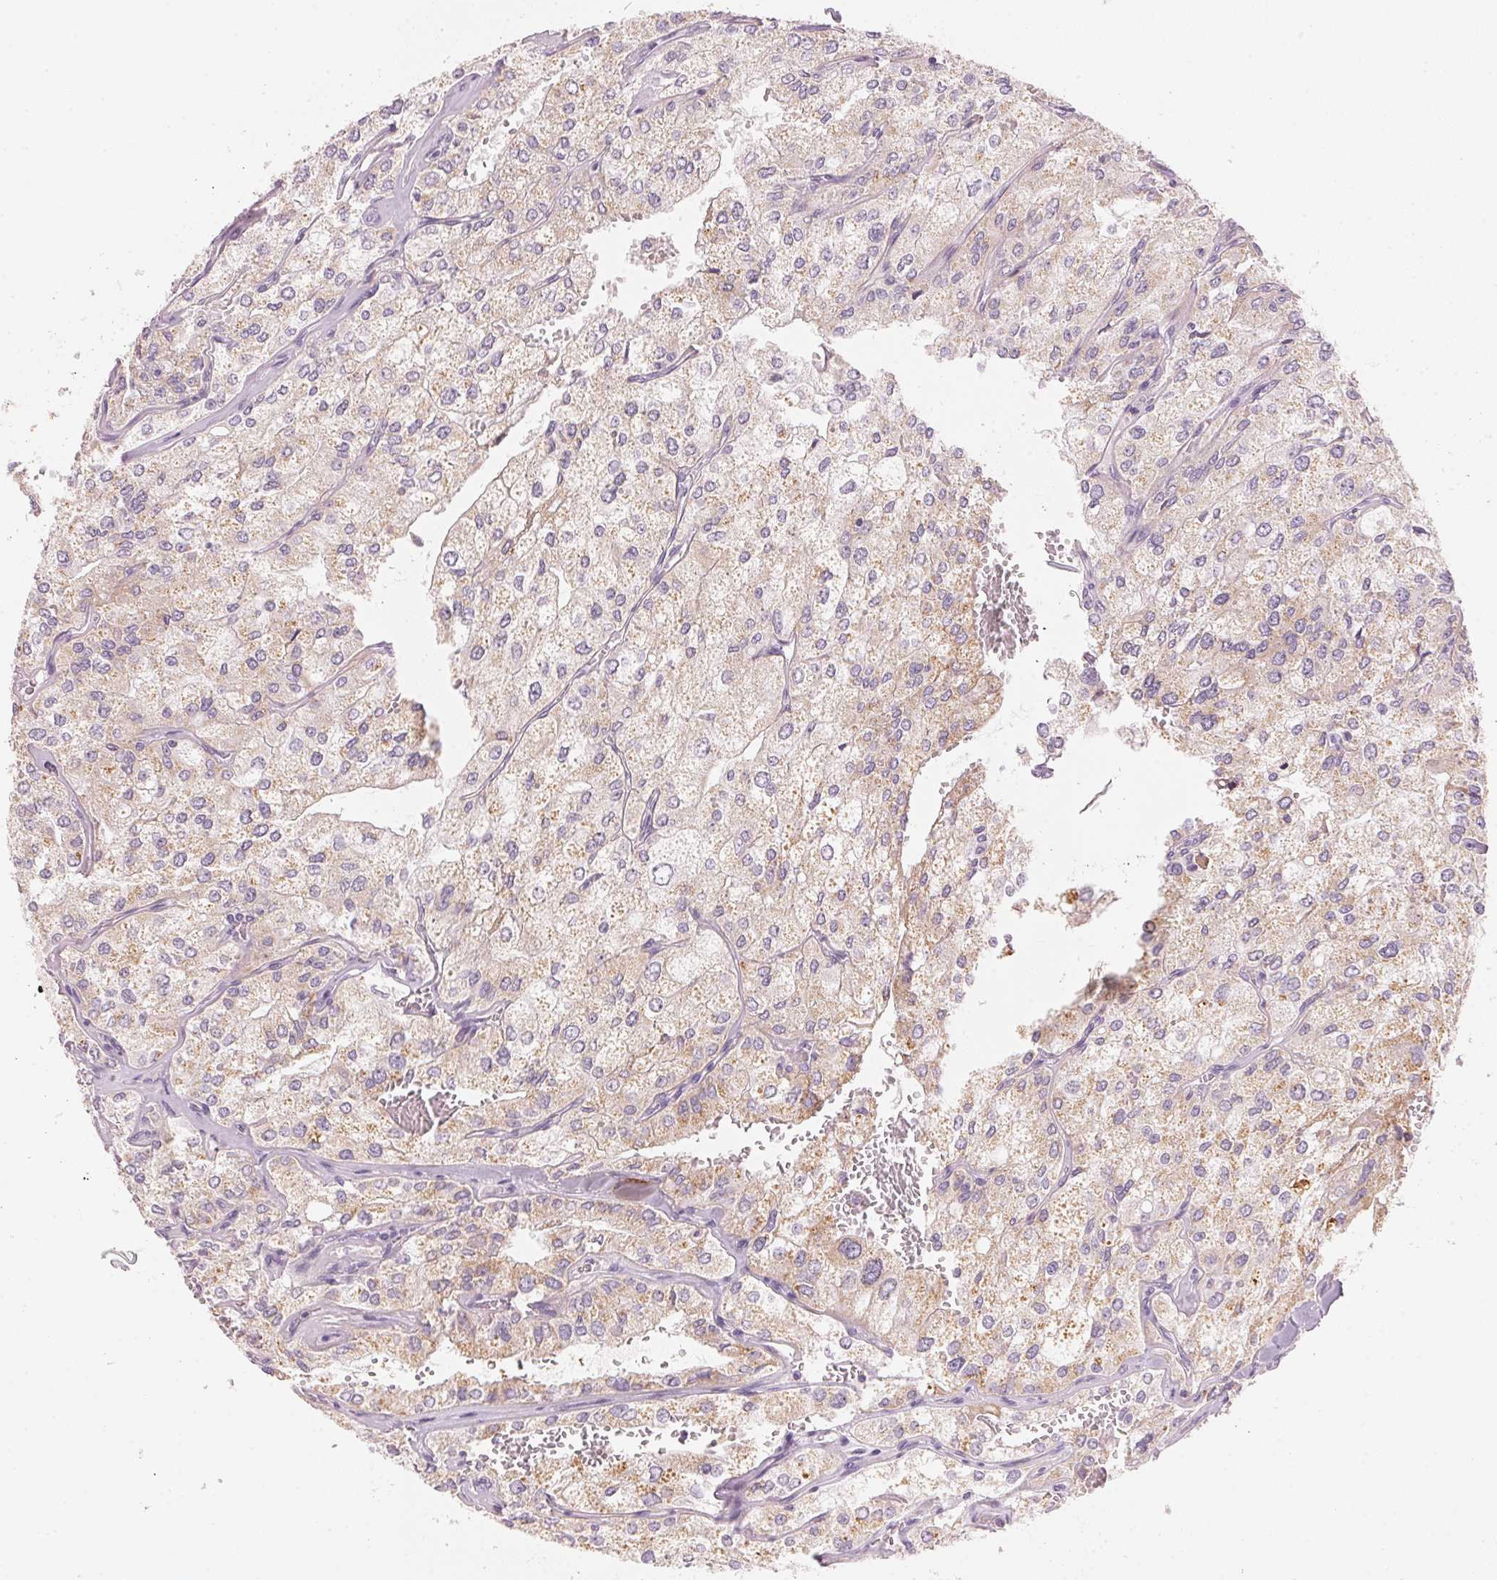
{"staining": {"intensity": "weak", "quantity": "25%-75%", "location": "cytoplasmic/membranous"}, "tissue": "renal cancer", "cell_type": "Tumor cells", "image_type": "cancer", "snomed": [{"axis": "morphology", "description": "Adenocarcinoma, NOS"}, {"axis": "topography", "description": "Kidney"}], "caption": "Renal cancer tissue shows weak cytoplasmic/membranous staining in approximately 25%-75% of tumor cells, visualized by immunohistochemistry.", "gene": "HOXB13", "patient": {"sex": "female", "age": 70}}